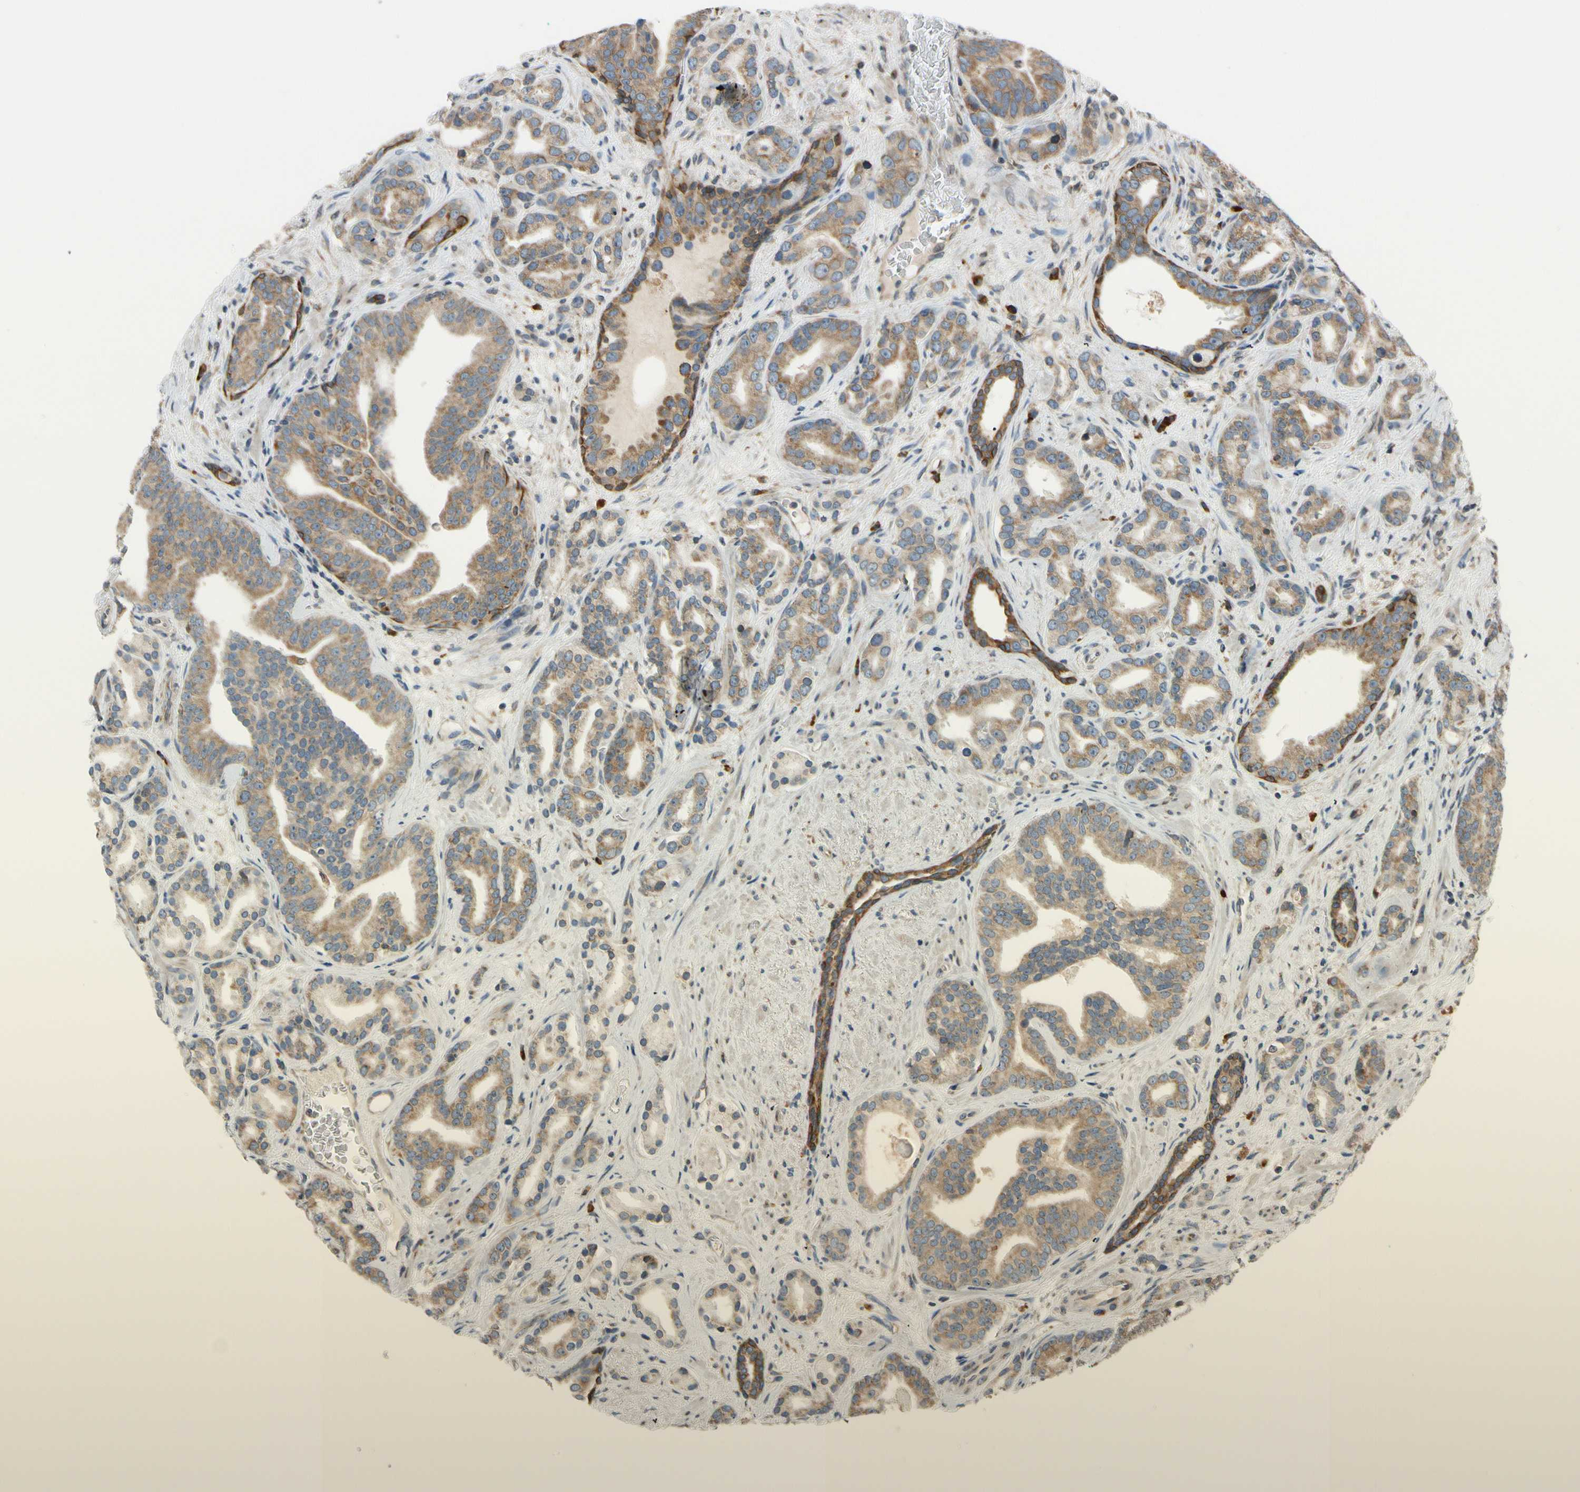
{"staining": {"intensity": "moderate", "quantity": ">75%", "location": "cytoplasmic/membranous"}, "tissue": "prostate cancer", "cell_type": "Tumor cells", "image_type": "cancer", "snomed": [{"axis": "morphology", "description": "Adenocarcinoma, Low grade"}, {"axis": "topography", "description": "Prostate"}], "caption": "Prostate cancer stained with a brown dye exhibits moderate cytoplasmic/membranous positive staining in about >75% of tumor cells.", "gene": "RPN2", "patient": {"sex": "male", "age": 63}}